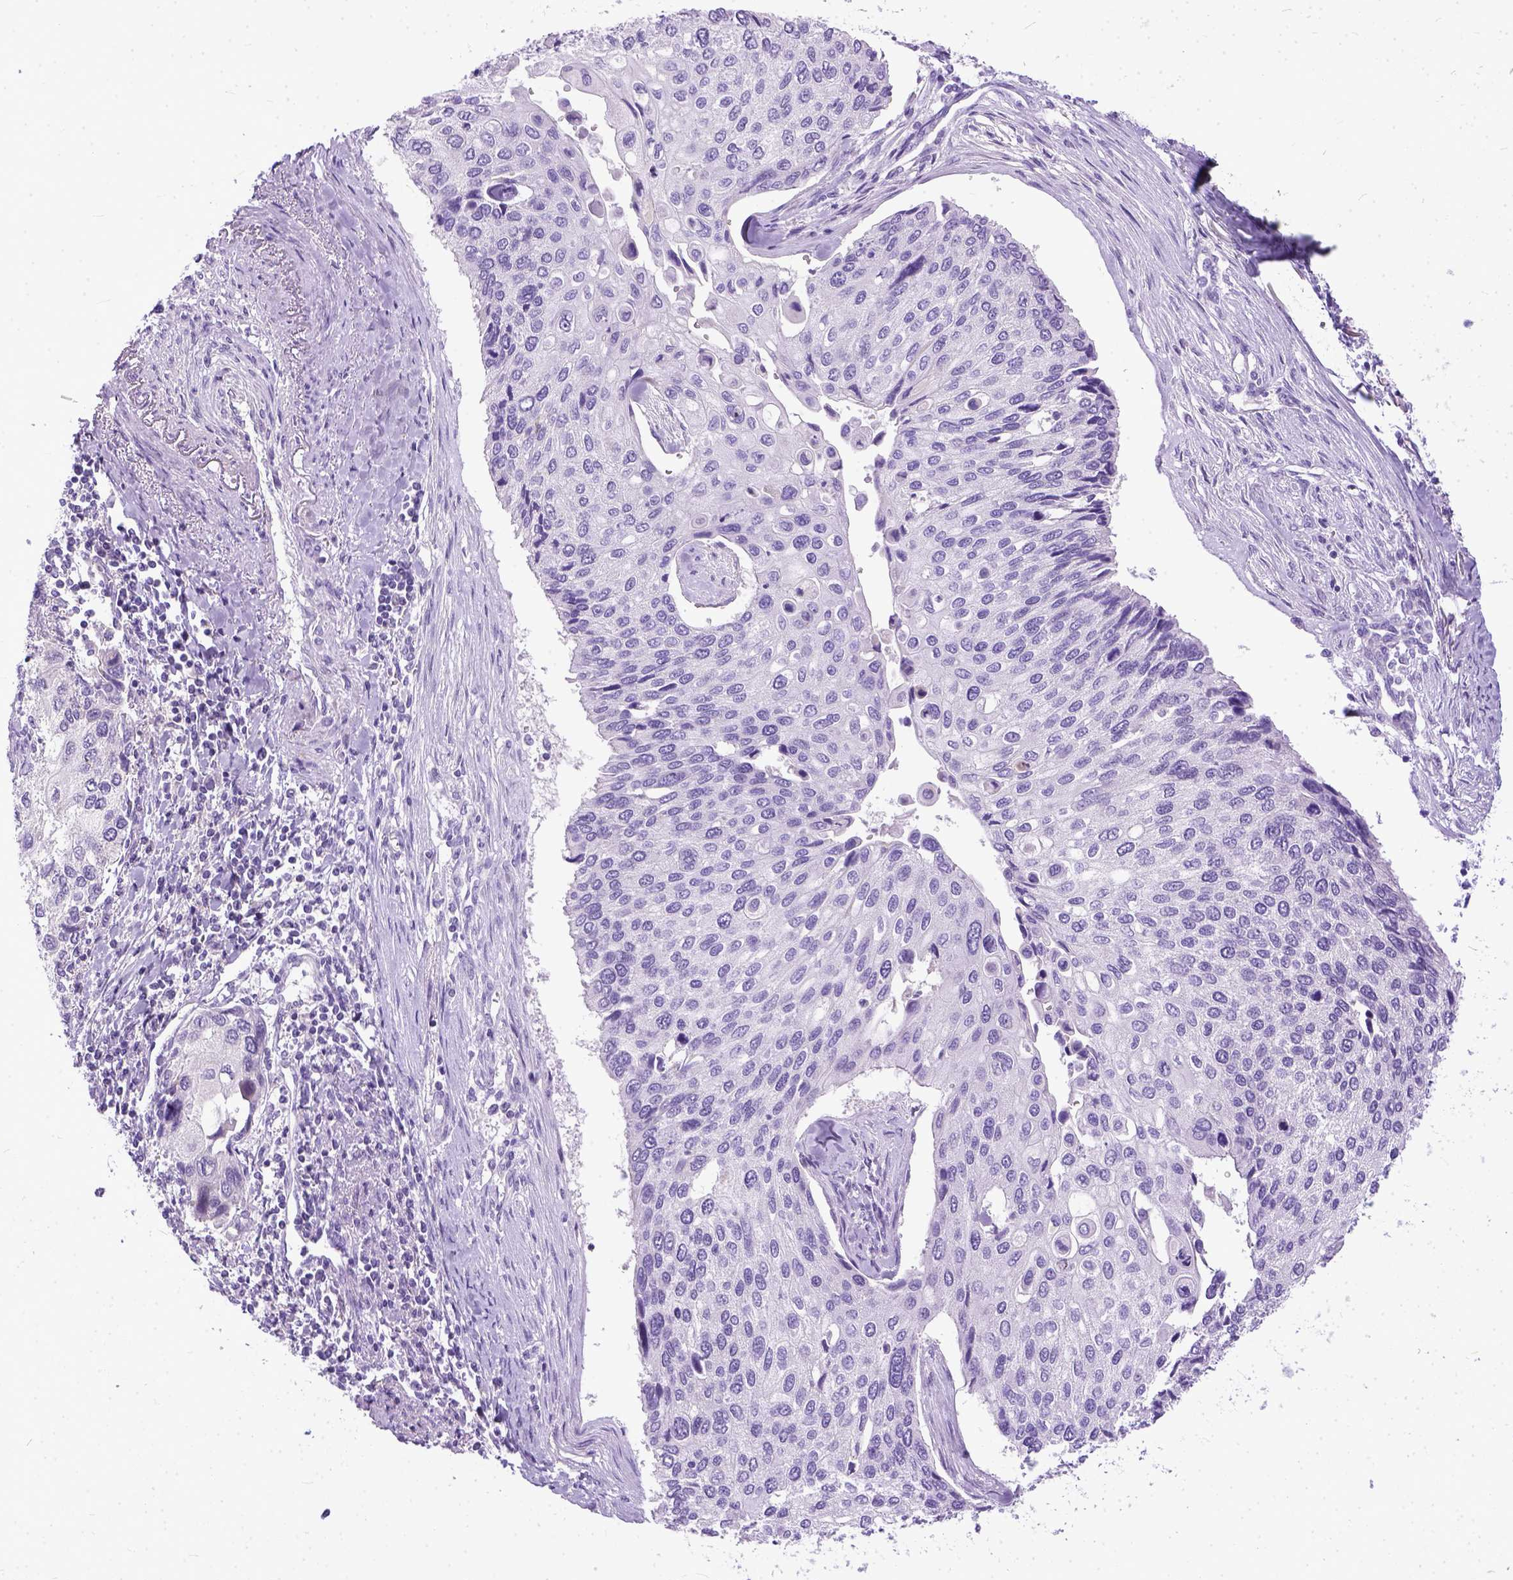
{"staining": {"intensity": "negative", "quantity": "none", "location": "none"}, "tissue": "lung cancer", "cell_type": "Tumor cells", "image_type": "cancer", "snomed": [{"axis": "morphology", "description": "Squamous cell carcinoma, NOS"}, {"axis": "morphology", "description": "Squamous cell carcinoma, metastatic, NOS"}, {"axis": "topography", "description": "Lung"}], "caption": "Immunohistochemical staining of lung cancer (squamous cell carcinoma) reveals no significant positivity in tumor cells.", "gene": "PLK5", "patient": {"sex": "male", "age": 63}}